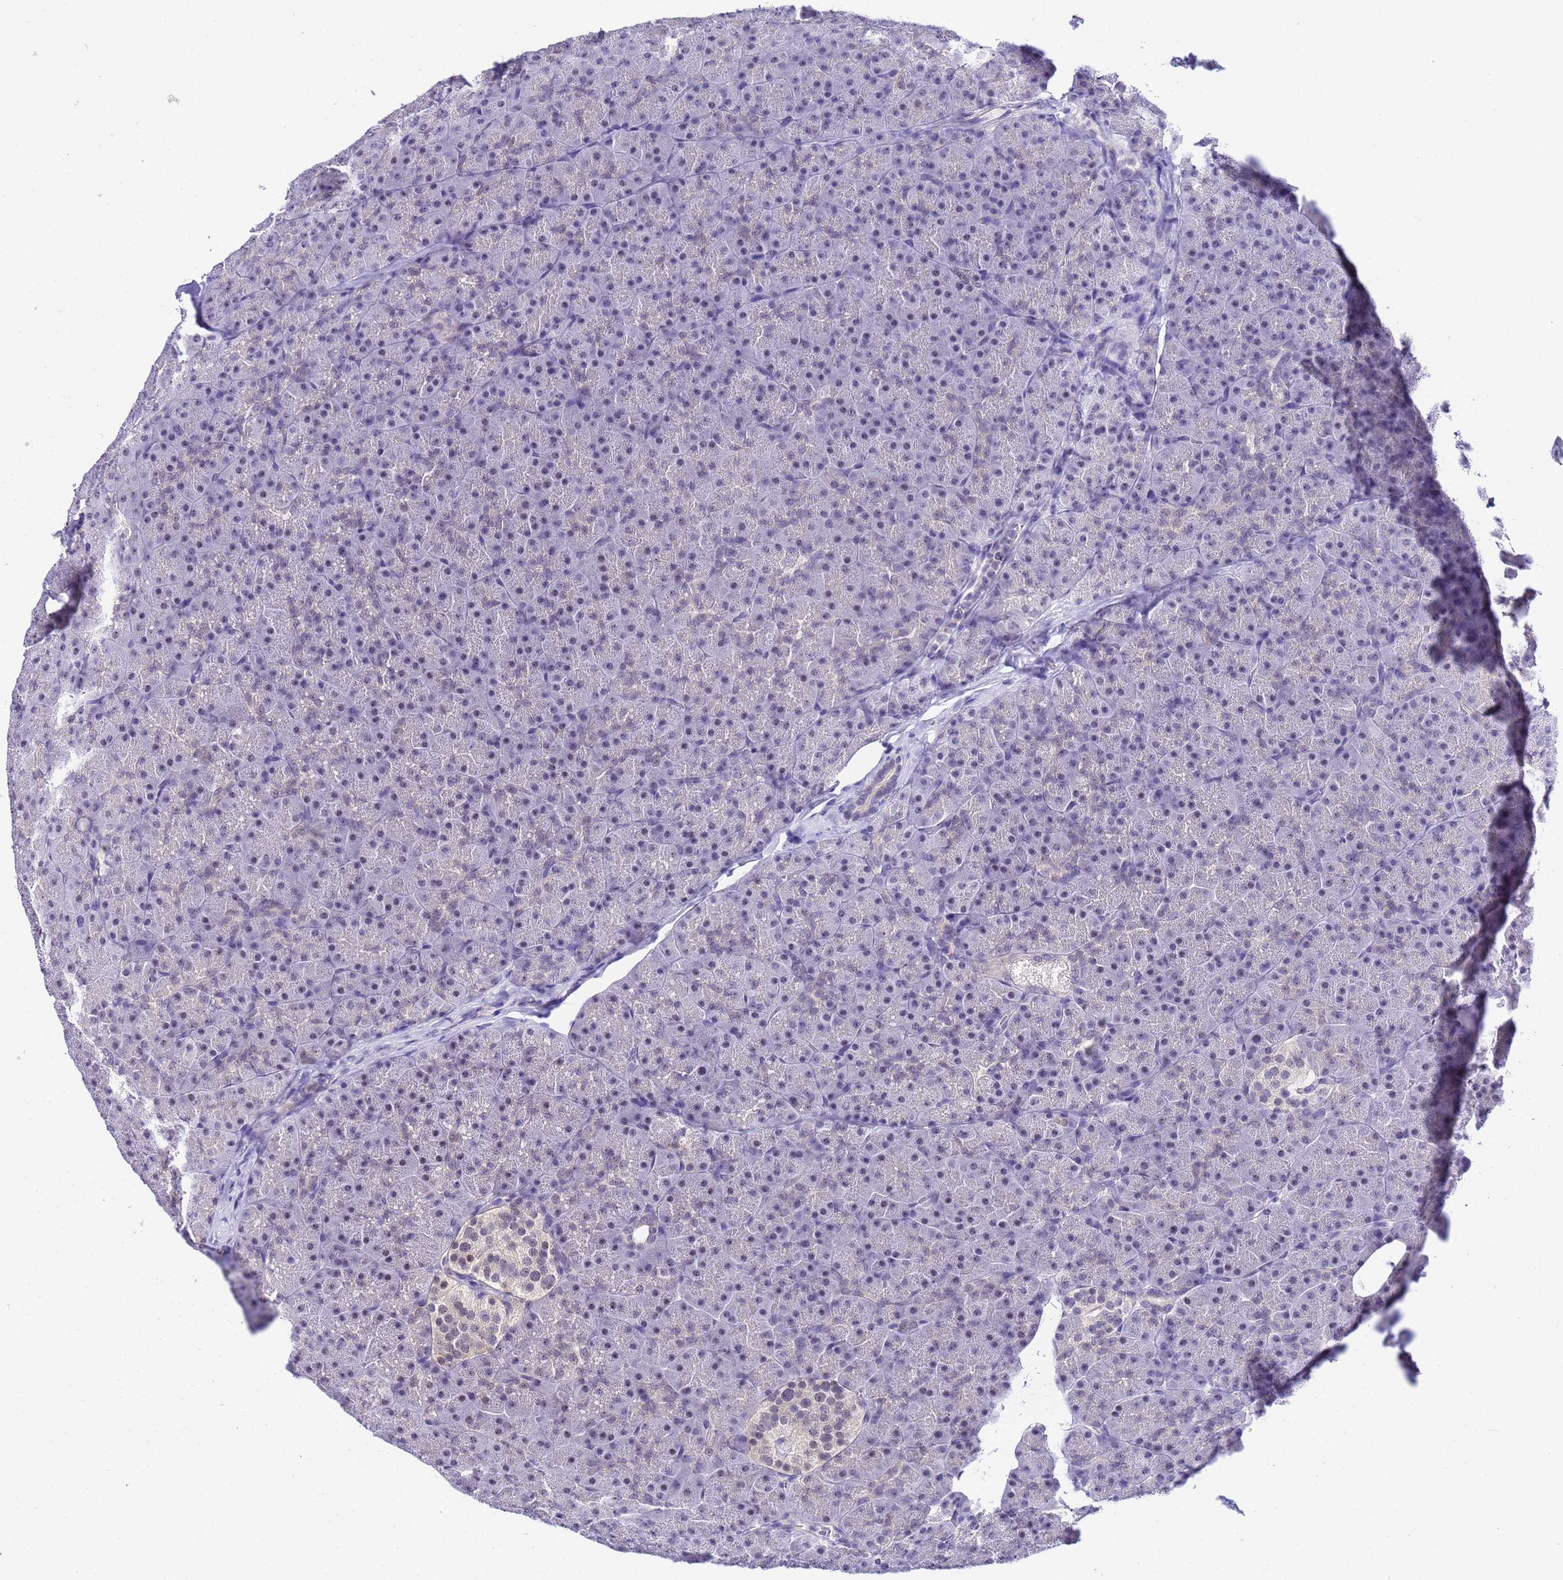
{"staining": {"intensity": "weak", "quantity": "<25%", "location": "nuclear"}, "tissue": "pancreas", "cell_type": "Exocrine glandular cells", "image_type": "normal", "snomed": [{"axis": "morphology", "description": "Normal tissue, NOS"}, {"axis": "topography", "description": "Pancreas"}], "caption": "A high-resolution image shows immunohistochemistry (IHC) staining of unremarkable pancreas, which exhibits no significant staining in exocrine glandular cells.", "gene": "ACTL6B", "patient": {"sex": "male", "age": 36}}